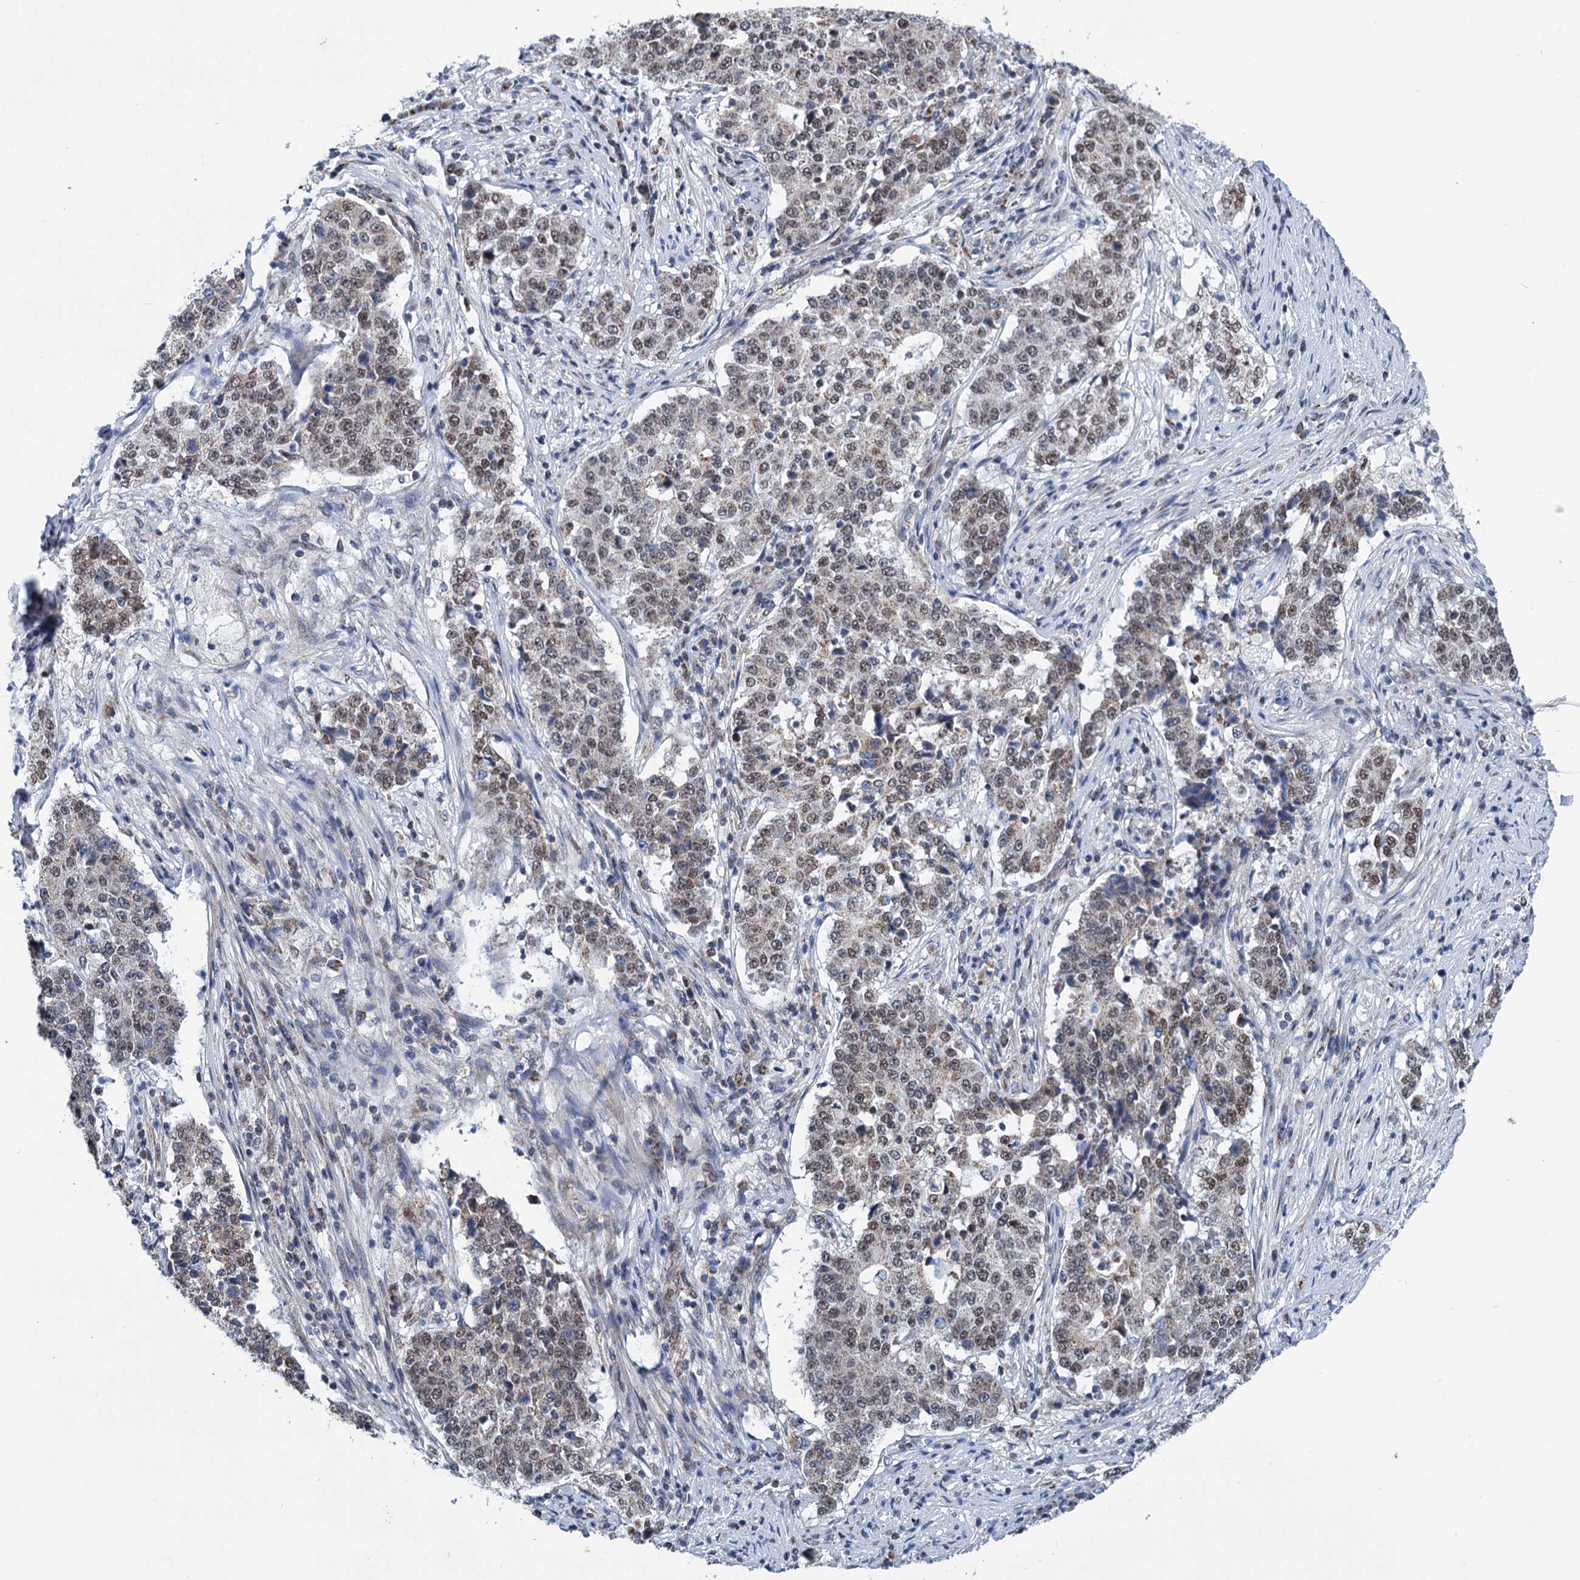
{"staining": {"intensity": "moderate", "quantity": ">75%", "location": "cytoplasmic/membranous,nuclear"}, "tissue": "stomach cancer", "cell_type": "Tumor cells", "image_type": "cancer", "snomed": [{"axis": "morphology", "description": "Adenocarcinoma, NOS"}, {"axis": "topography", "description": "Stomach"}], "caption": "Tumor cells exhibit medium levels of moderate cytoplasmic/membranous and nuclear expression in approximately >75% of cells in human stomach adenocarcinoma.", "gene": "MORN3", "patient": {"sex": "male", "age": 59}}